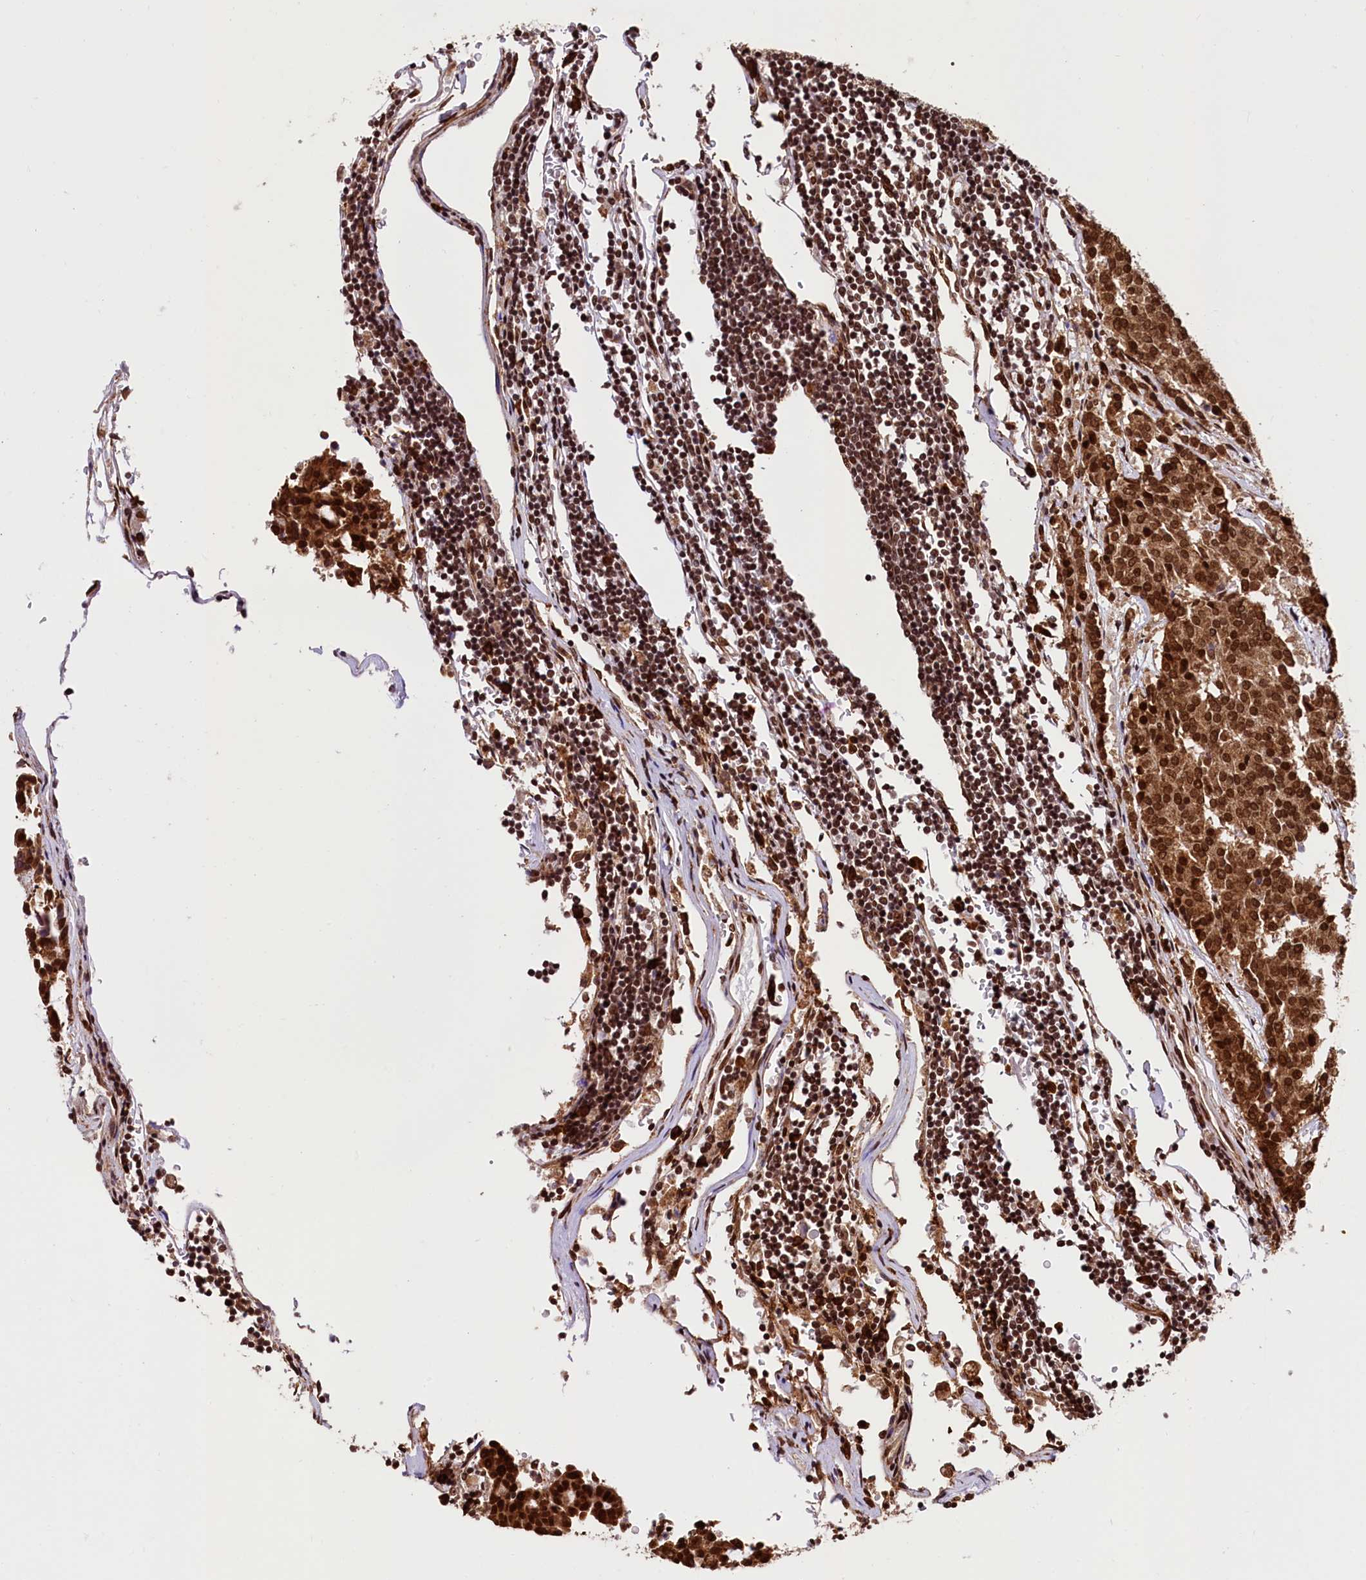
{"staining": {"intensity": "strong", "quantity": ">75%", "location": "cytoplasmic/membranous,nuclear"}, "tissue": "carcinoid", "cell_type": "Tumor cells", "image_type": "cancer", "snomed": [{"axis": "morphology", "description": "Carcinoid, malignant, NOS"}, {"axis": "topography", "description": "Pancreas"}], "caption": "About >75% of tumor cells in human carcinoid demonstrate strong cytoplasmic/membranous and nuclear protein staining as visualized by brown immunohistochemical staining.", "gene": "PDS5B", "patient": {"sex": "female", "age": 54}}